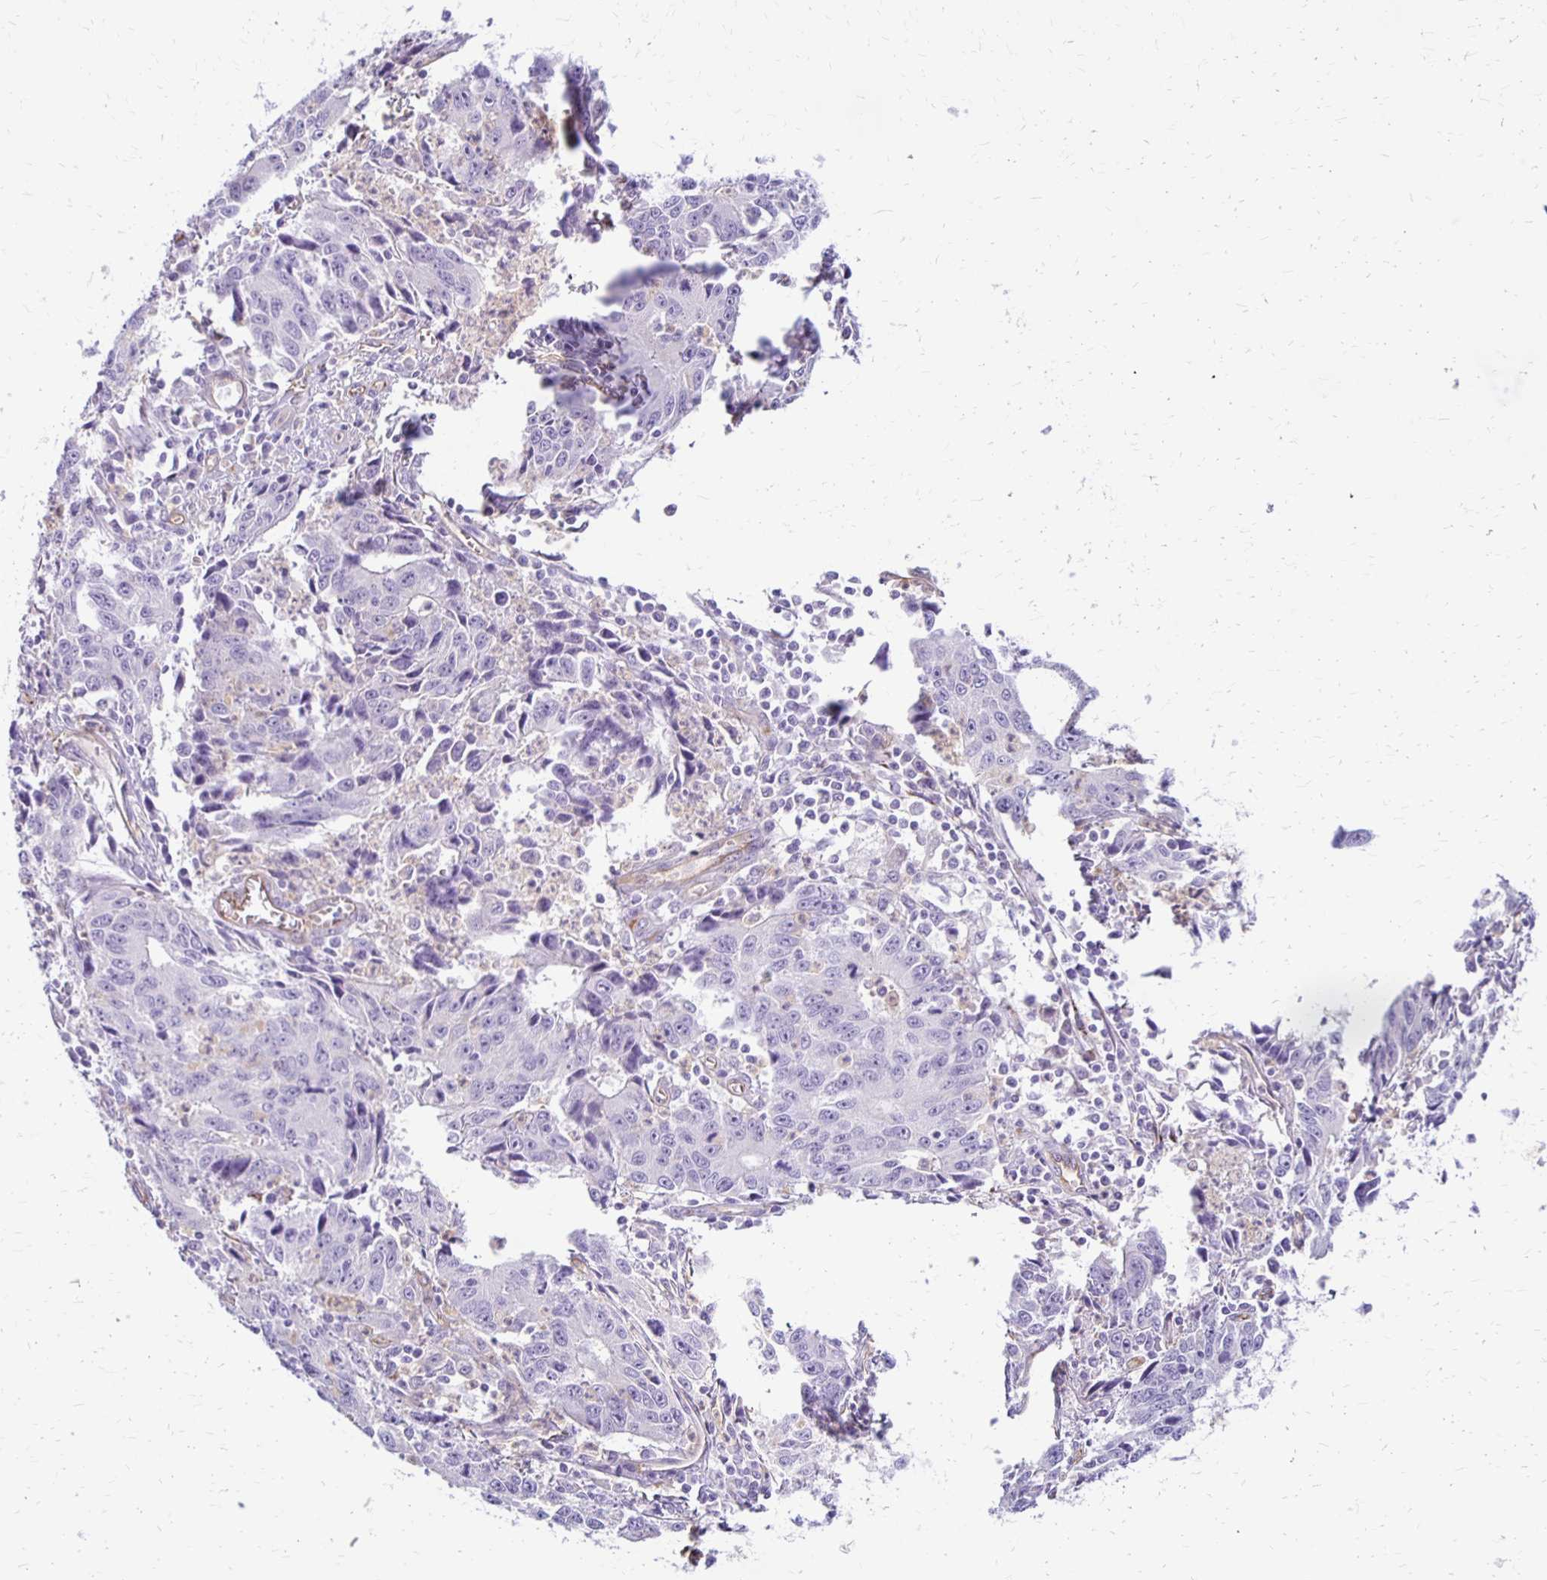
{"staining": {"intensity": "negative", "quantity": "none", "location": "none"}, "tissue": "liver cancer", "cell_type": "Tumor cells", "image_type": "cancer", "snomed": [{"axis": "morphology", "description": "Cholangiocarcinoma"}, {"axis": "topography", "description": "Liver"}], "caption": "Tumor cells show no significant protein expression in liver cancer. Nuclei are stained in blue.", "gene": "TTYH1", "patient": {"sex": "male", "age": 65}}